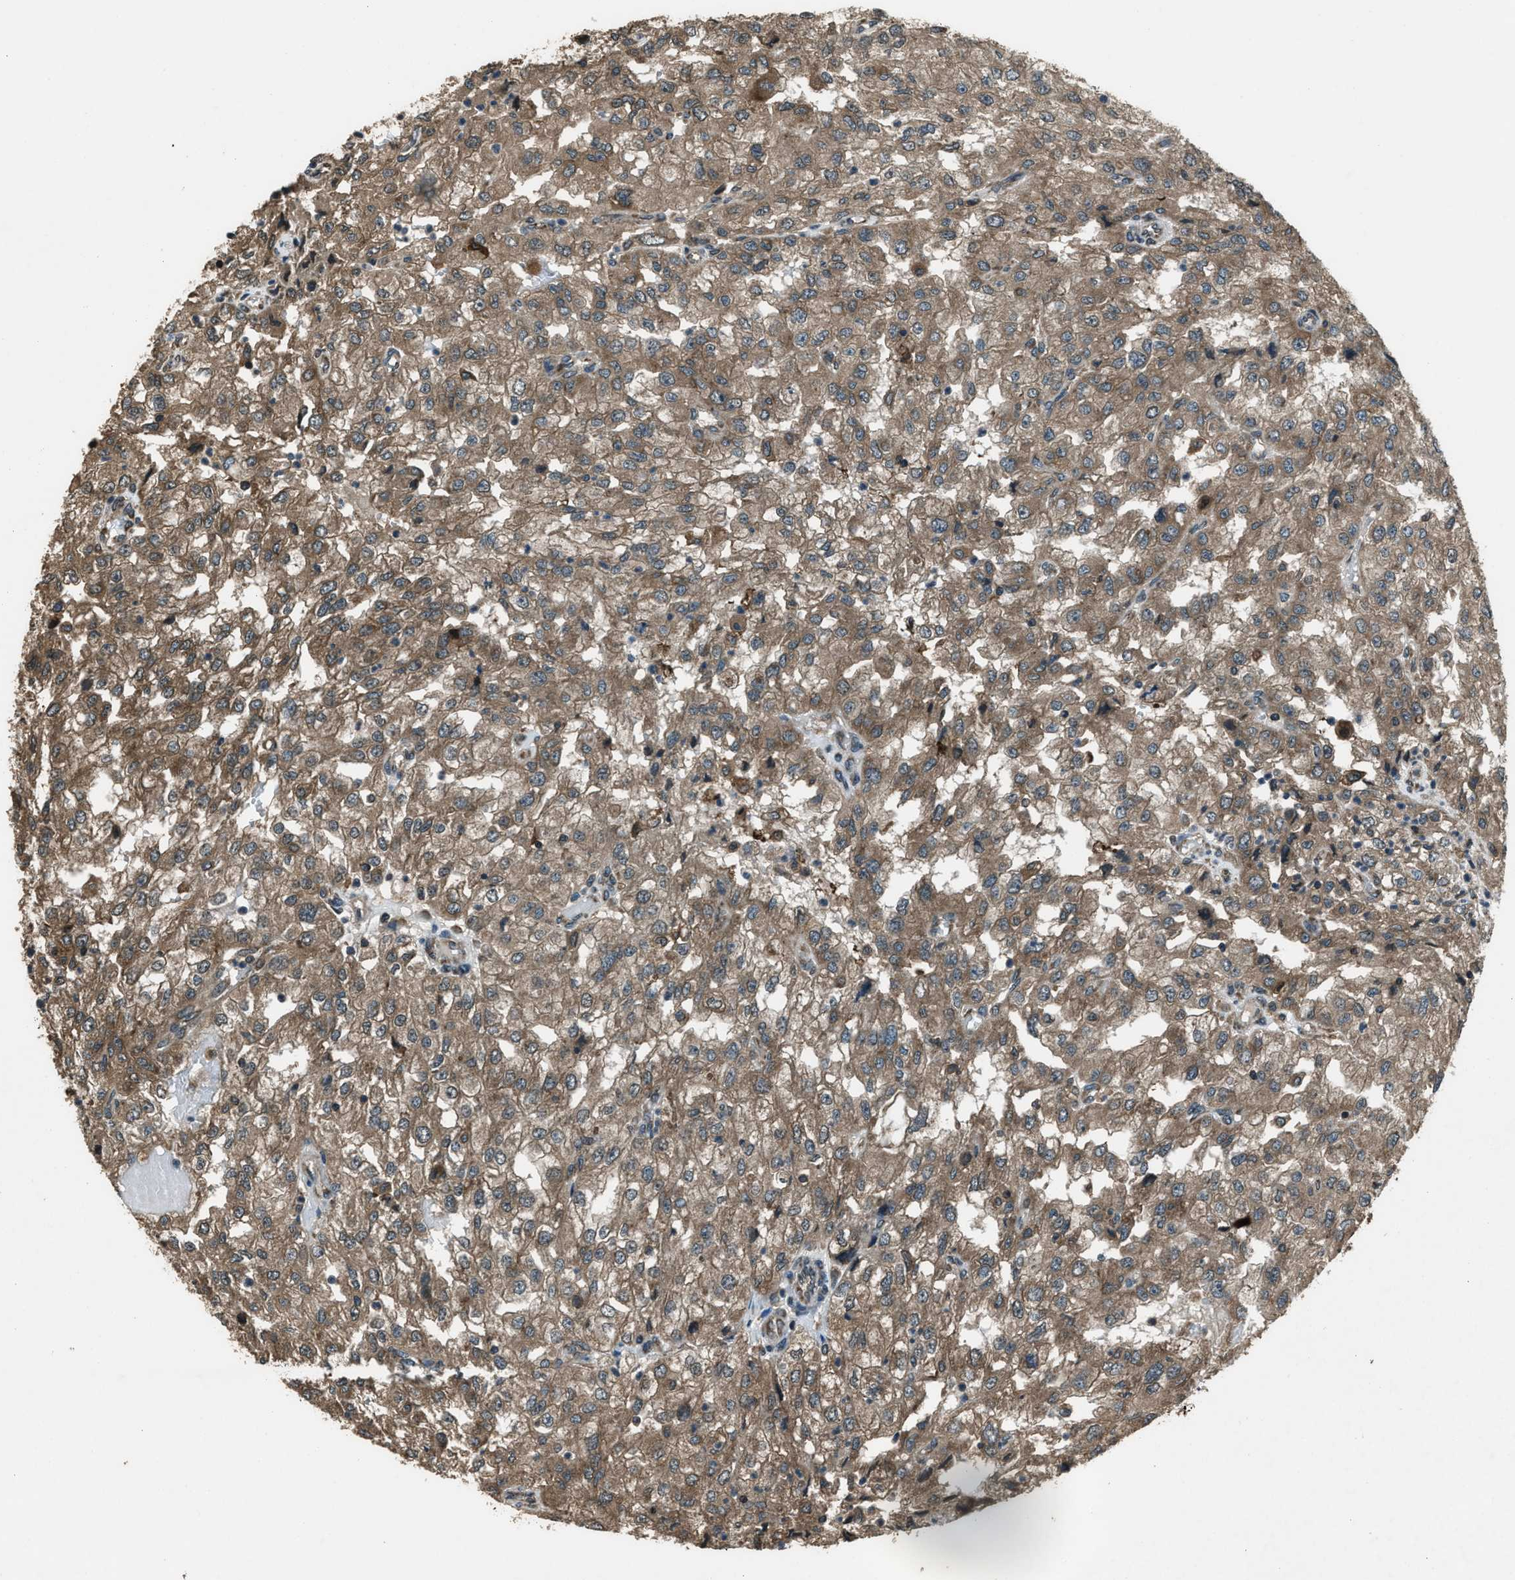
{"staining": {"intensity": "moderate", "quantity": ">75%", "location": "cytoplasmic/membranous"}, "tissue": "renal cancer", "cell_type": "Tumor cells", "image_type": "cancer", "snomed": [{"axis": "morphology", "description": "Adenocarcinoma, NOS"}, {"axis": "topography", "description": "Kidney"}], "caption": "Moderate cytoplasmic/membranous expression is appreciated in approximately >75% of tumor cells in renal cancer (adenocarcinoma).", "gene": "TRIM4", "patient": {"sex": "female", "age": 54}}